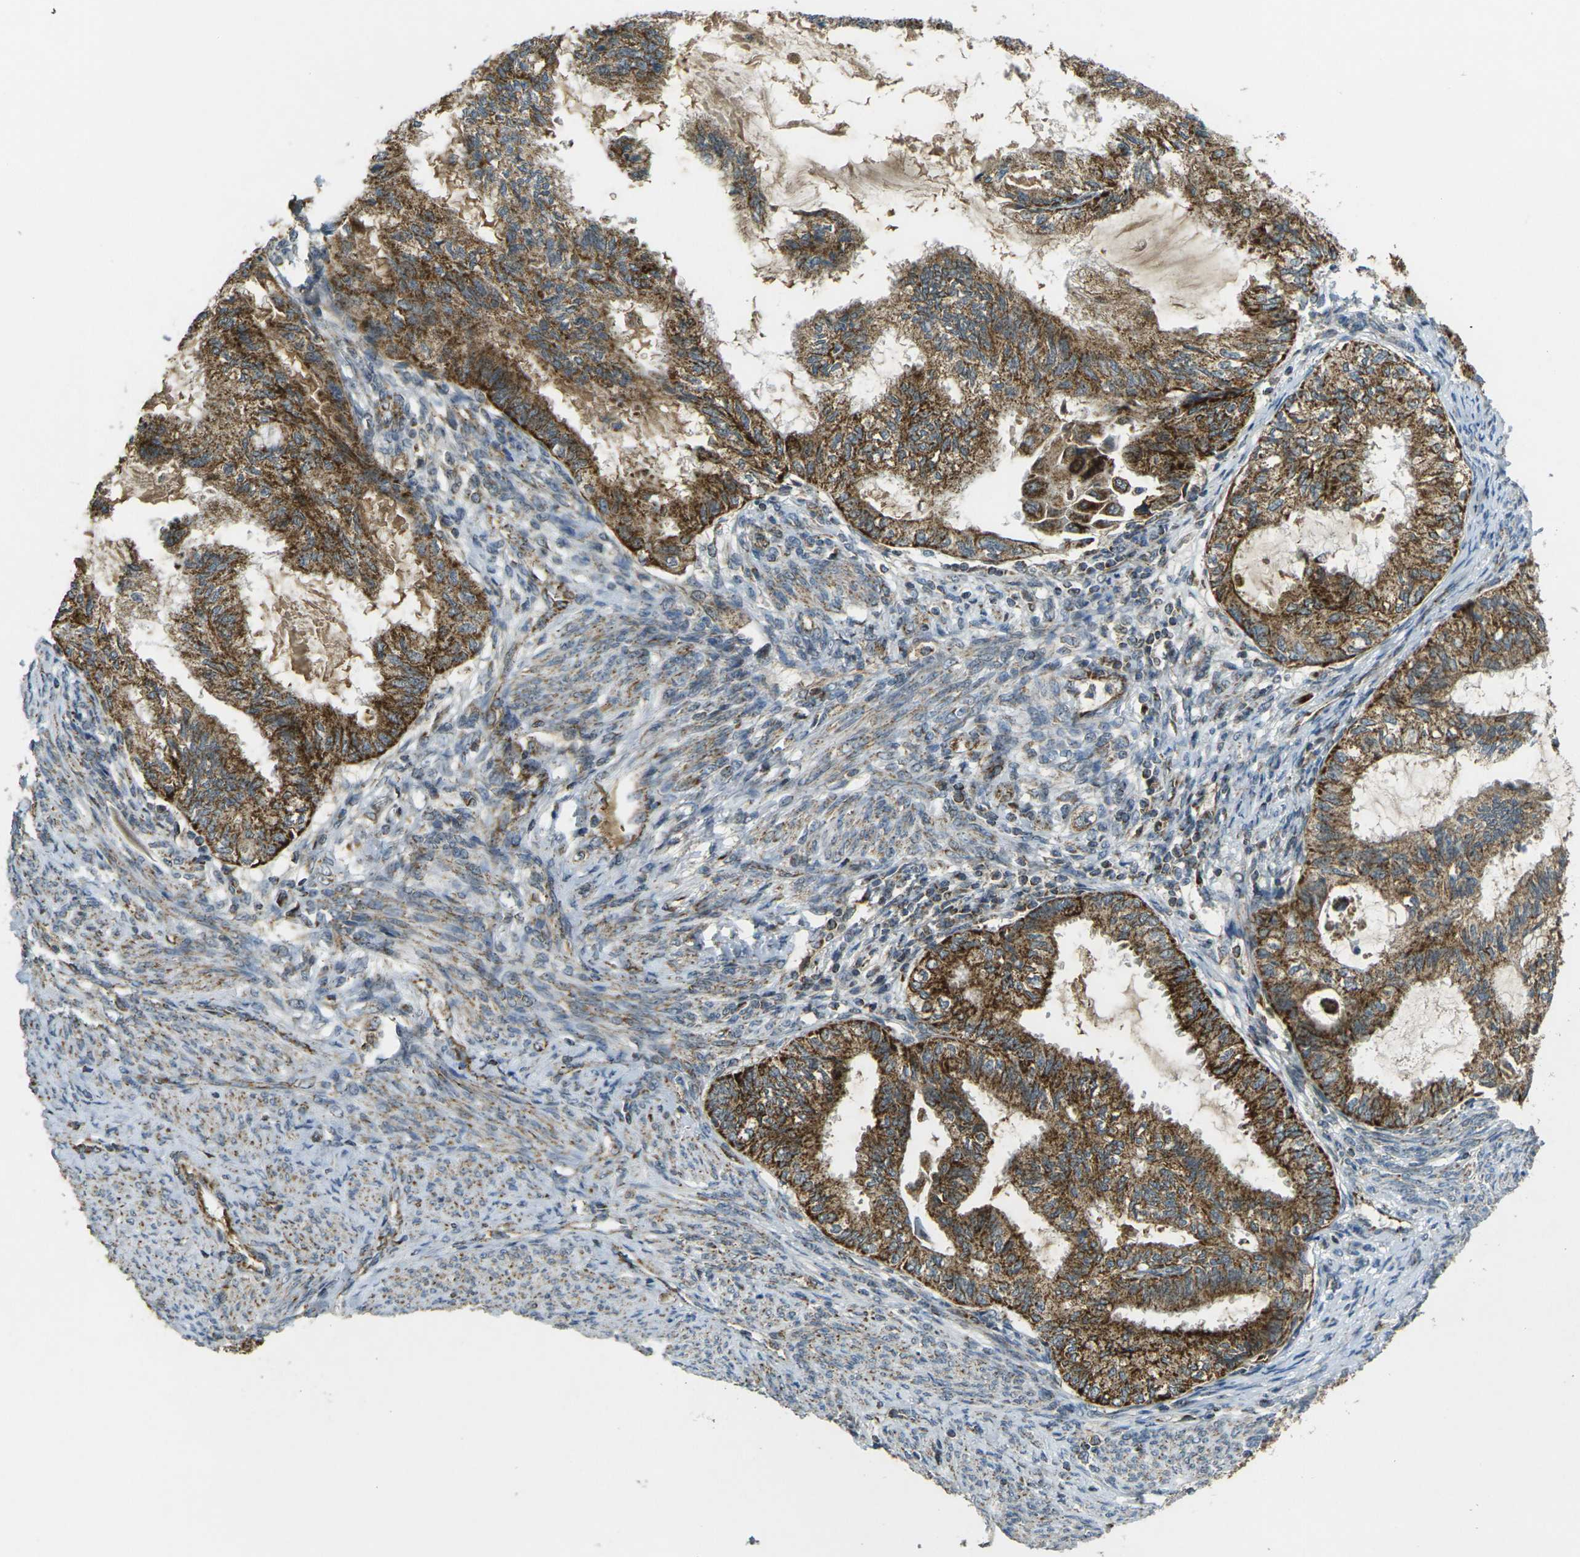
{"staining": {"intensity": "strong", "quantity": ">75%", "location": "cytoplasmic/membranous"}, "tissue": "cervical cancer", "cell_type": "Tumor cells", "image_type": "cancer", "snomed": [{"axis": "morphology", "description": "Normal tissue, NOS"}, {"axis": "morphology", "description": "Adenocarcinoma, NOS"}, {"axis": "topography", "description": "Cervix"}, {"axis": "topography", "description": "Endometrium"}], "caption": "Strong cytoplasmic/membranous protein expression is seen in about >75% of tumor cells in cervical cancer.", "gene": "IGF1R", "patient": {"sex": "female", "age": 86}}